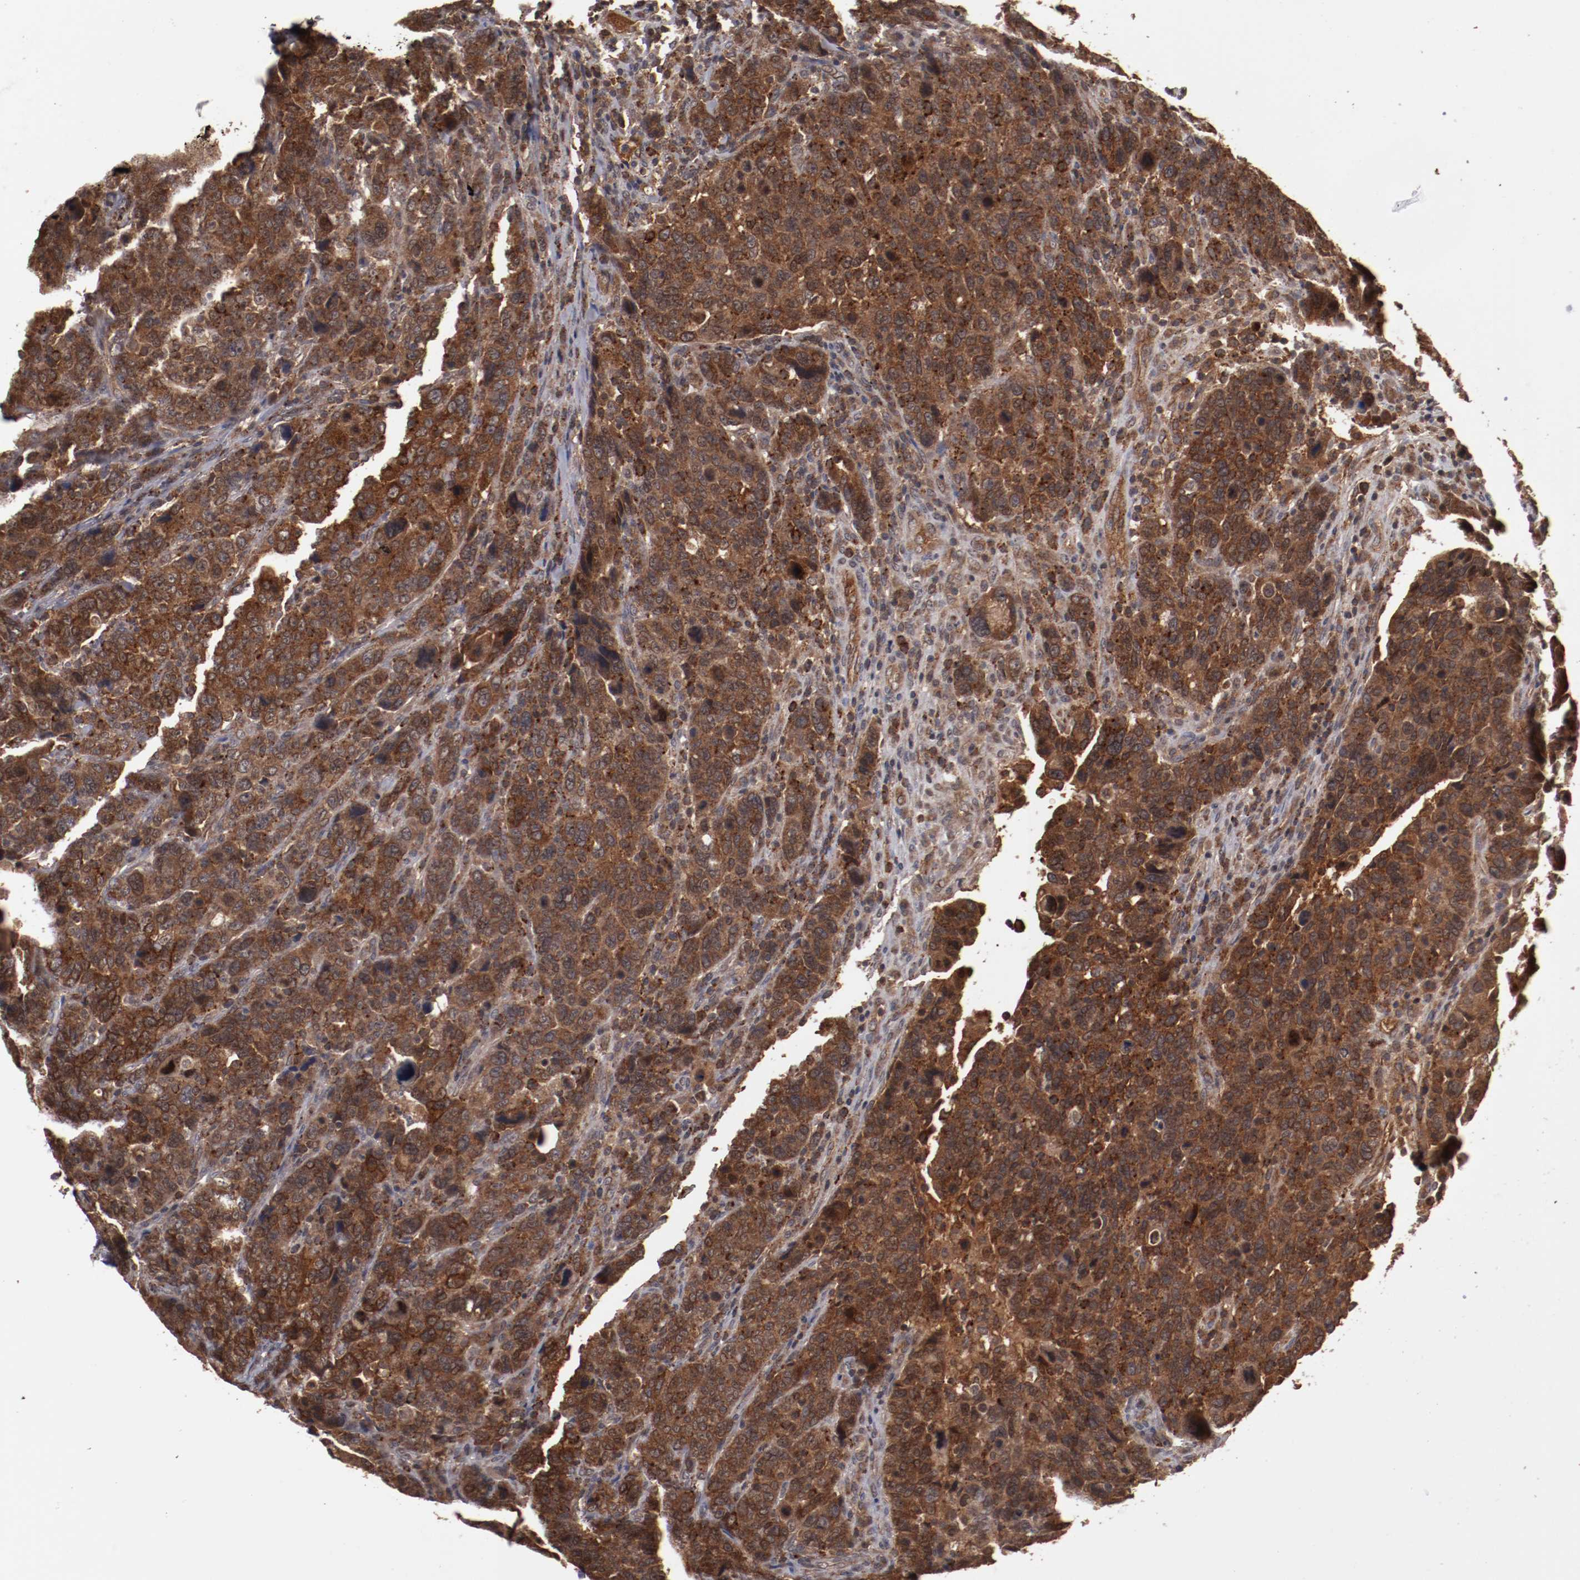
{"staining": {"intensity": "strong", "quantity": ">75%", "location": "cytoplasmic/membranous"}, "tissue": "breast cancer", "cell_type": "Tumor cells", "image_type": "cancer", "snomed": [{"axis": "morphology", "description": "Duct carcinoma"}, {"axis": "topography", "description": "Breast"}], "caption": "There is high levels of strong cytoplasmic/membranous staining in tumor cells of breast cancer (invasive ductal carcinoma), as demonstrated by immunohistochemical staining (brown color).", "gene": "TENM1", "patient": {"sex": "female", "age": 37}}